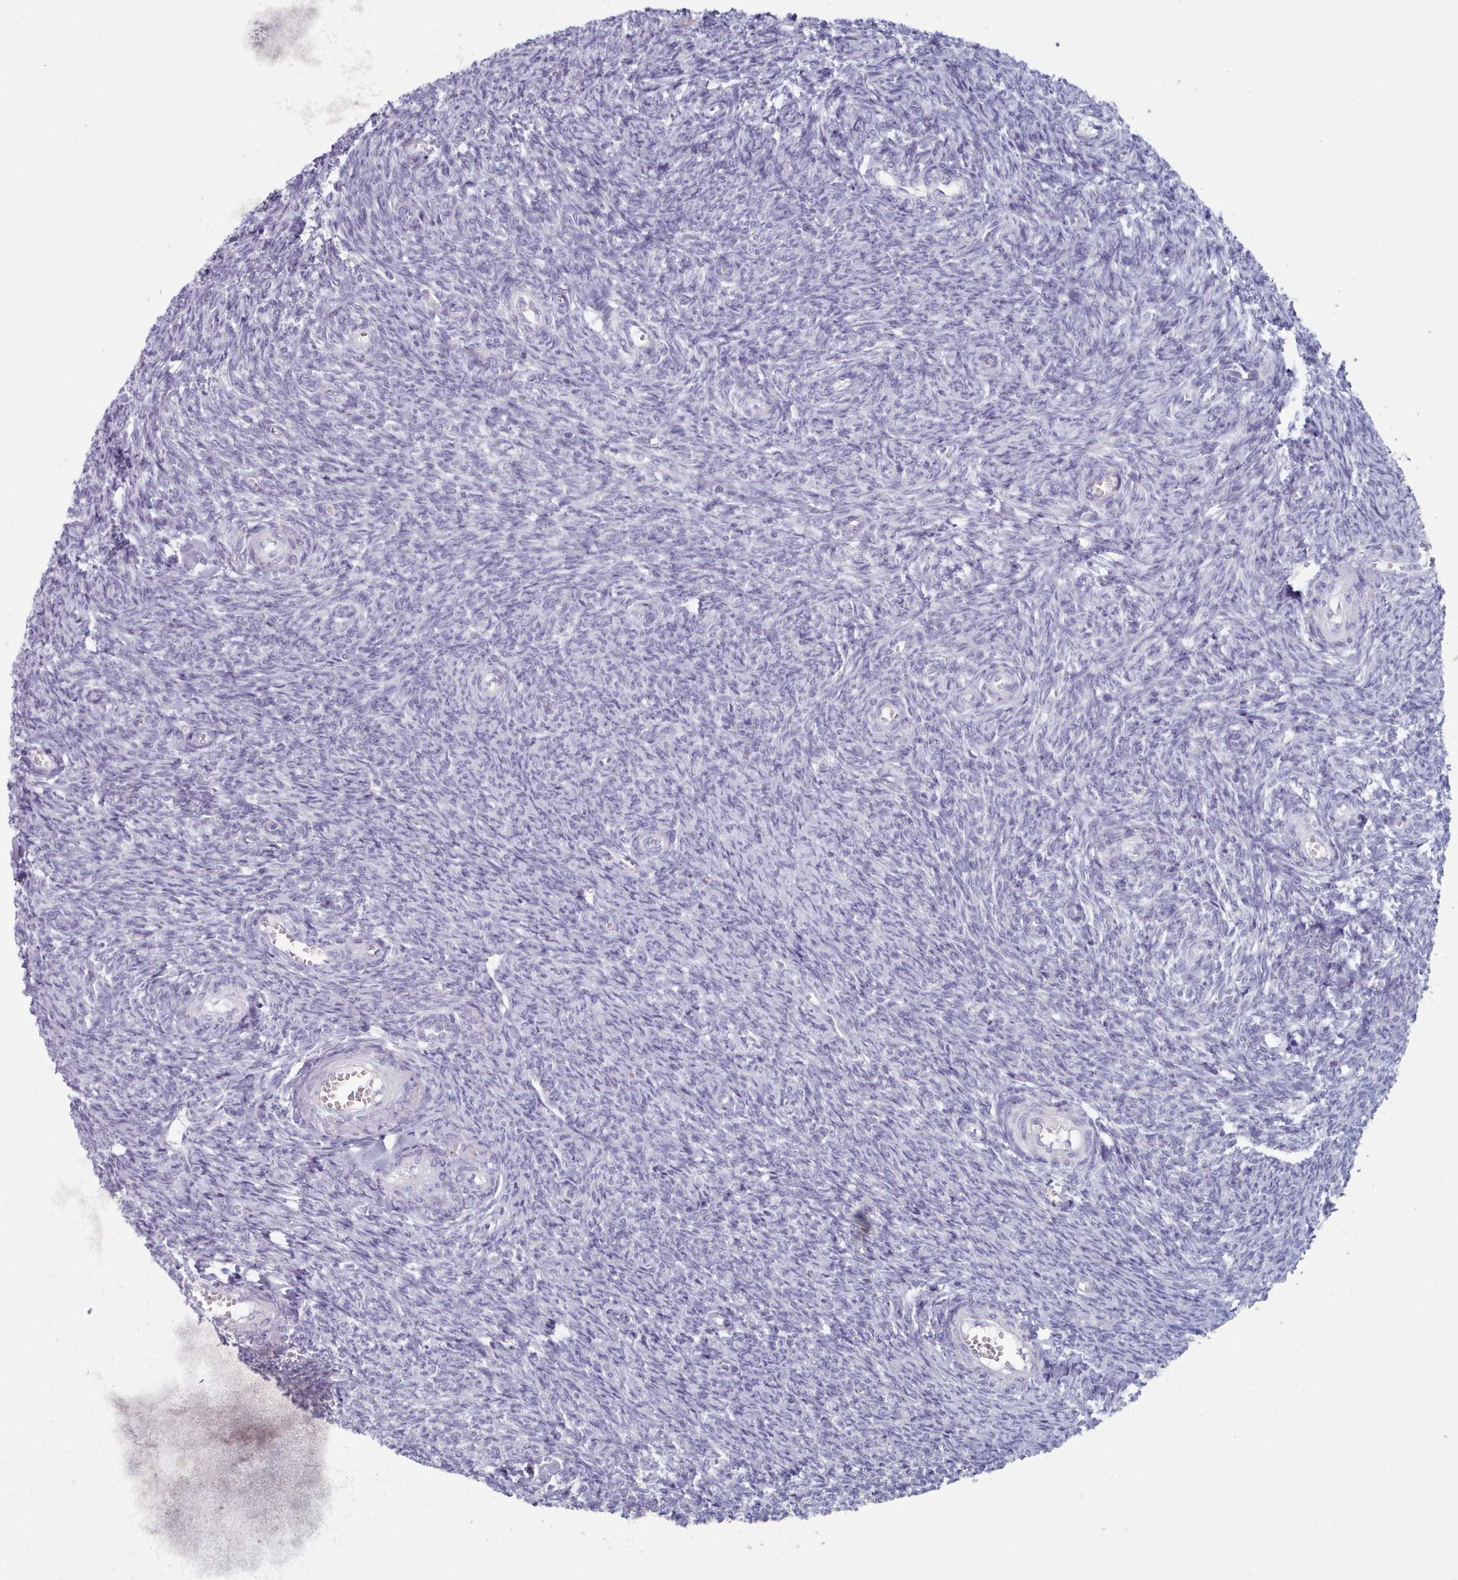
{"staining": {"intensity": "negative", "quantity": "none", "location": "none"}, "tissue": "ovary", "cell_type": "Ovarian stroma cells", "image_type": "normal", "snomed": [{"axis": "morphology", "description": "Normal tissue, NOS"}, {"axis": "topography", "description": "Ovary"}], "caption": "The histopathology image displays no significant positivity in ovarian stroma cells of ovary.", "gene": "HAO1", "patient": {"sex": "female", "age": 44}}